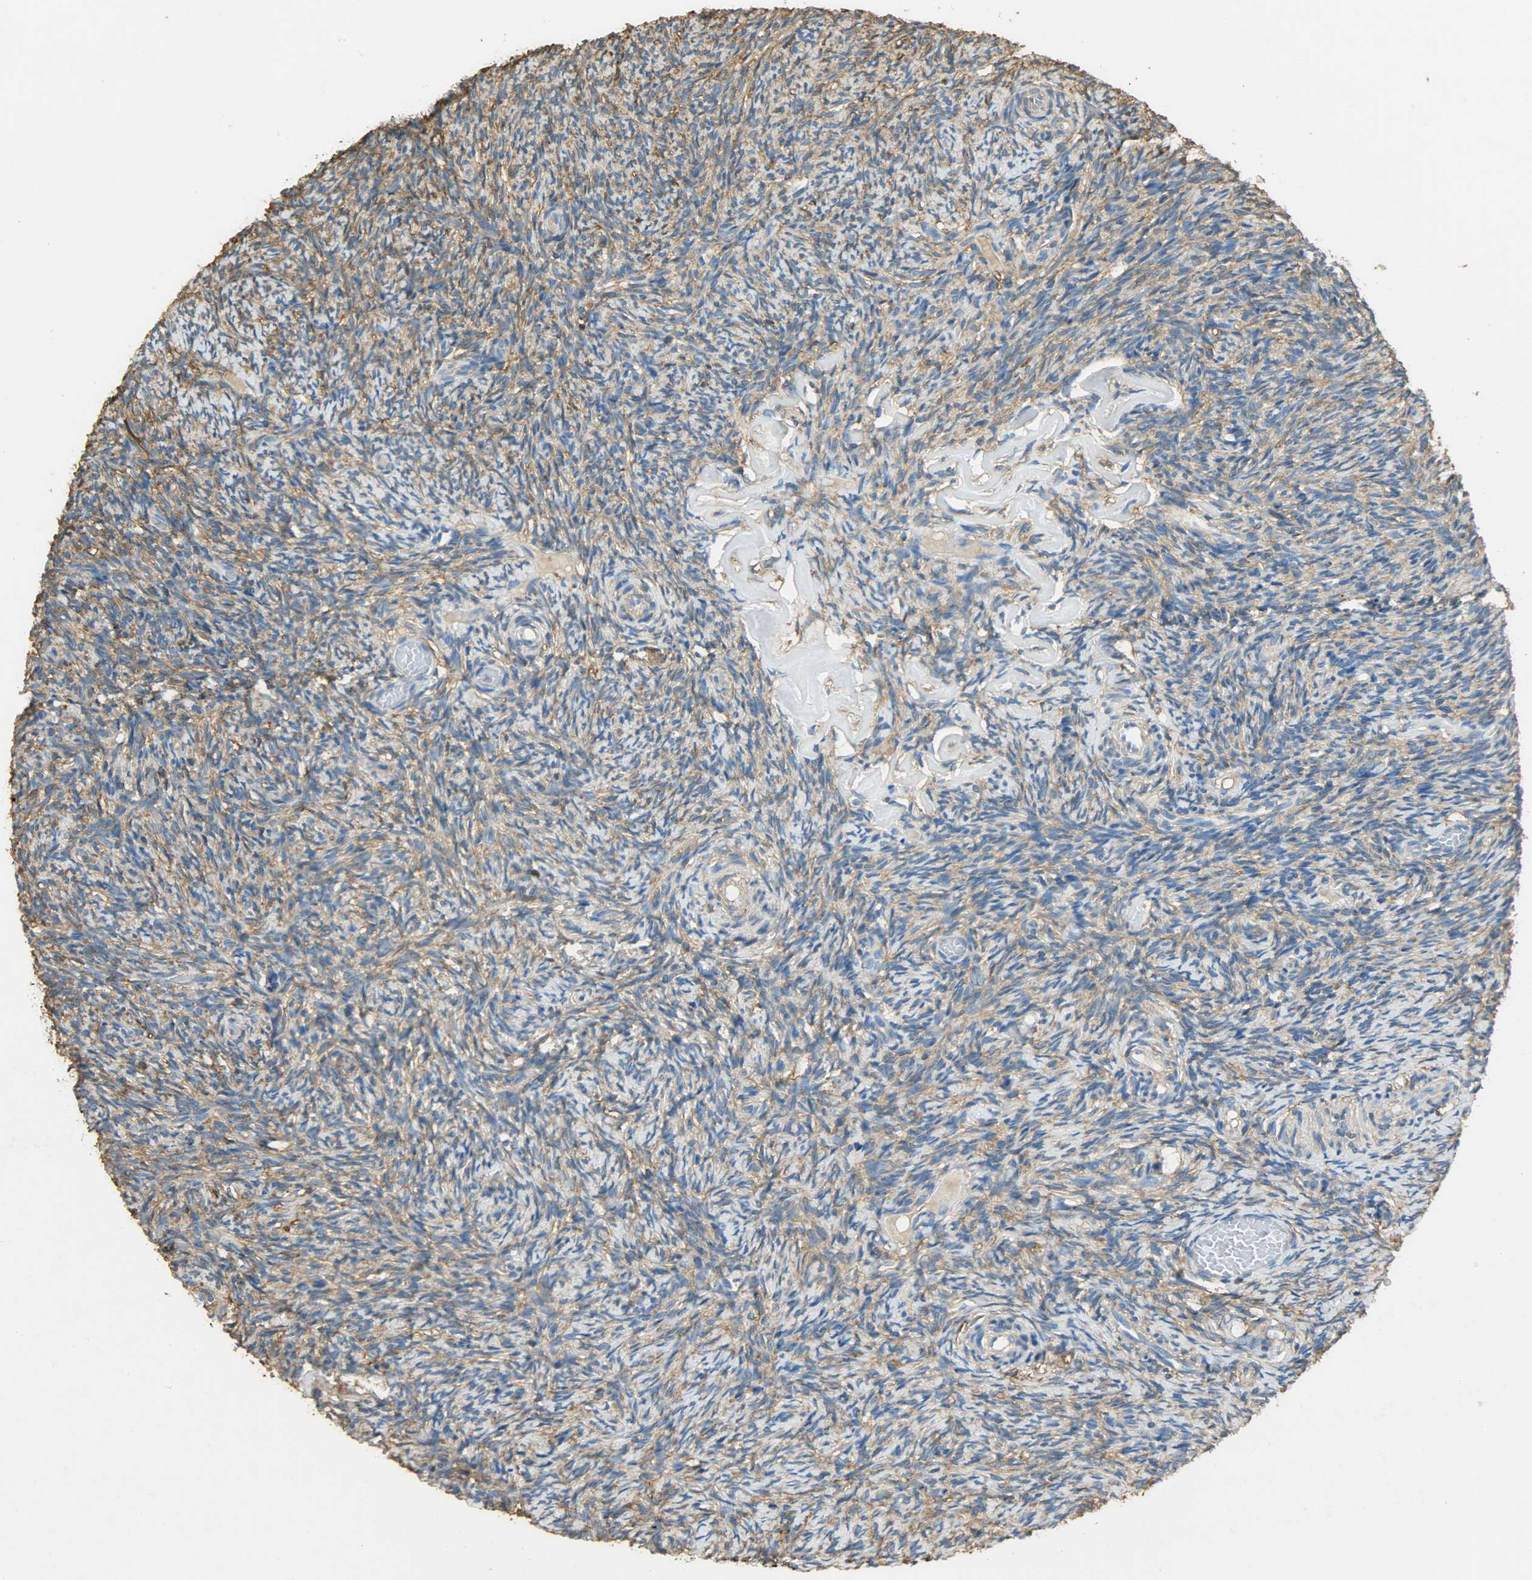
{"staining": {"intensity": "moderate", "quantity": ">75%", "location": "cytoplasmic/membranous"}, "tissue": "ovary", "cell_type": "Ovarian stroma cells", "image_type": "normal", "snomed": [{"axis": "morphology", "description": "Normal tissue, NOS"}, {"axis": "topography", "description": "Ovary"}], "caption": "Protein analysis of normal ovary shows moderate cytoplasmic/membranous staining in about >75% of ovarian stroma cells.", "gene": "ANXA6", "patient": {"sex": "female", "age": 60}}